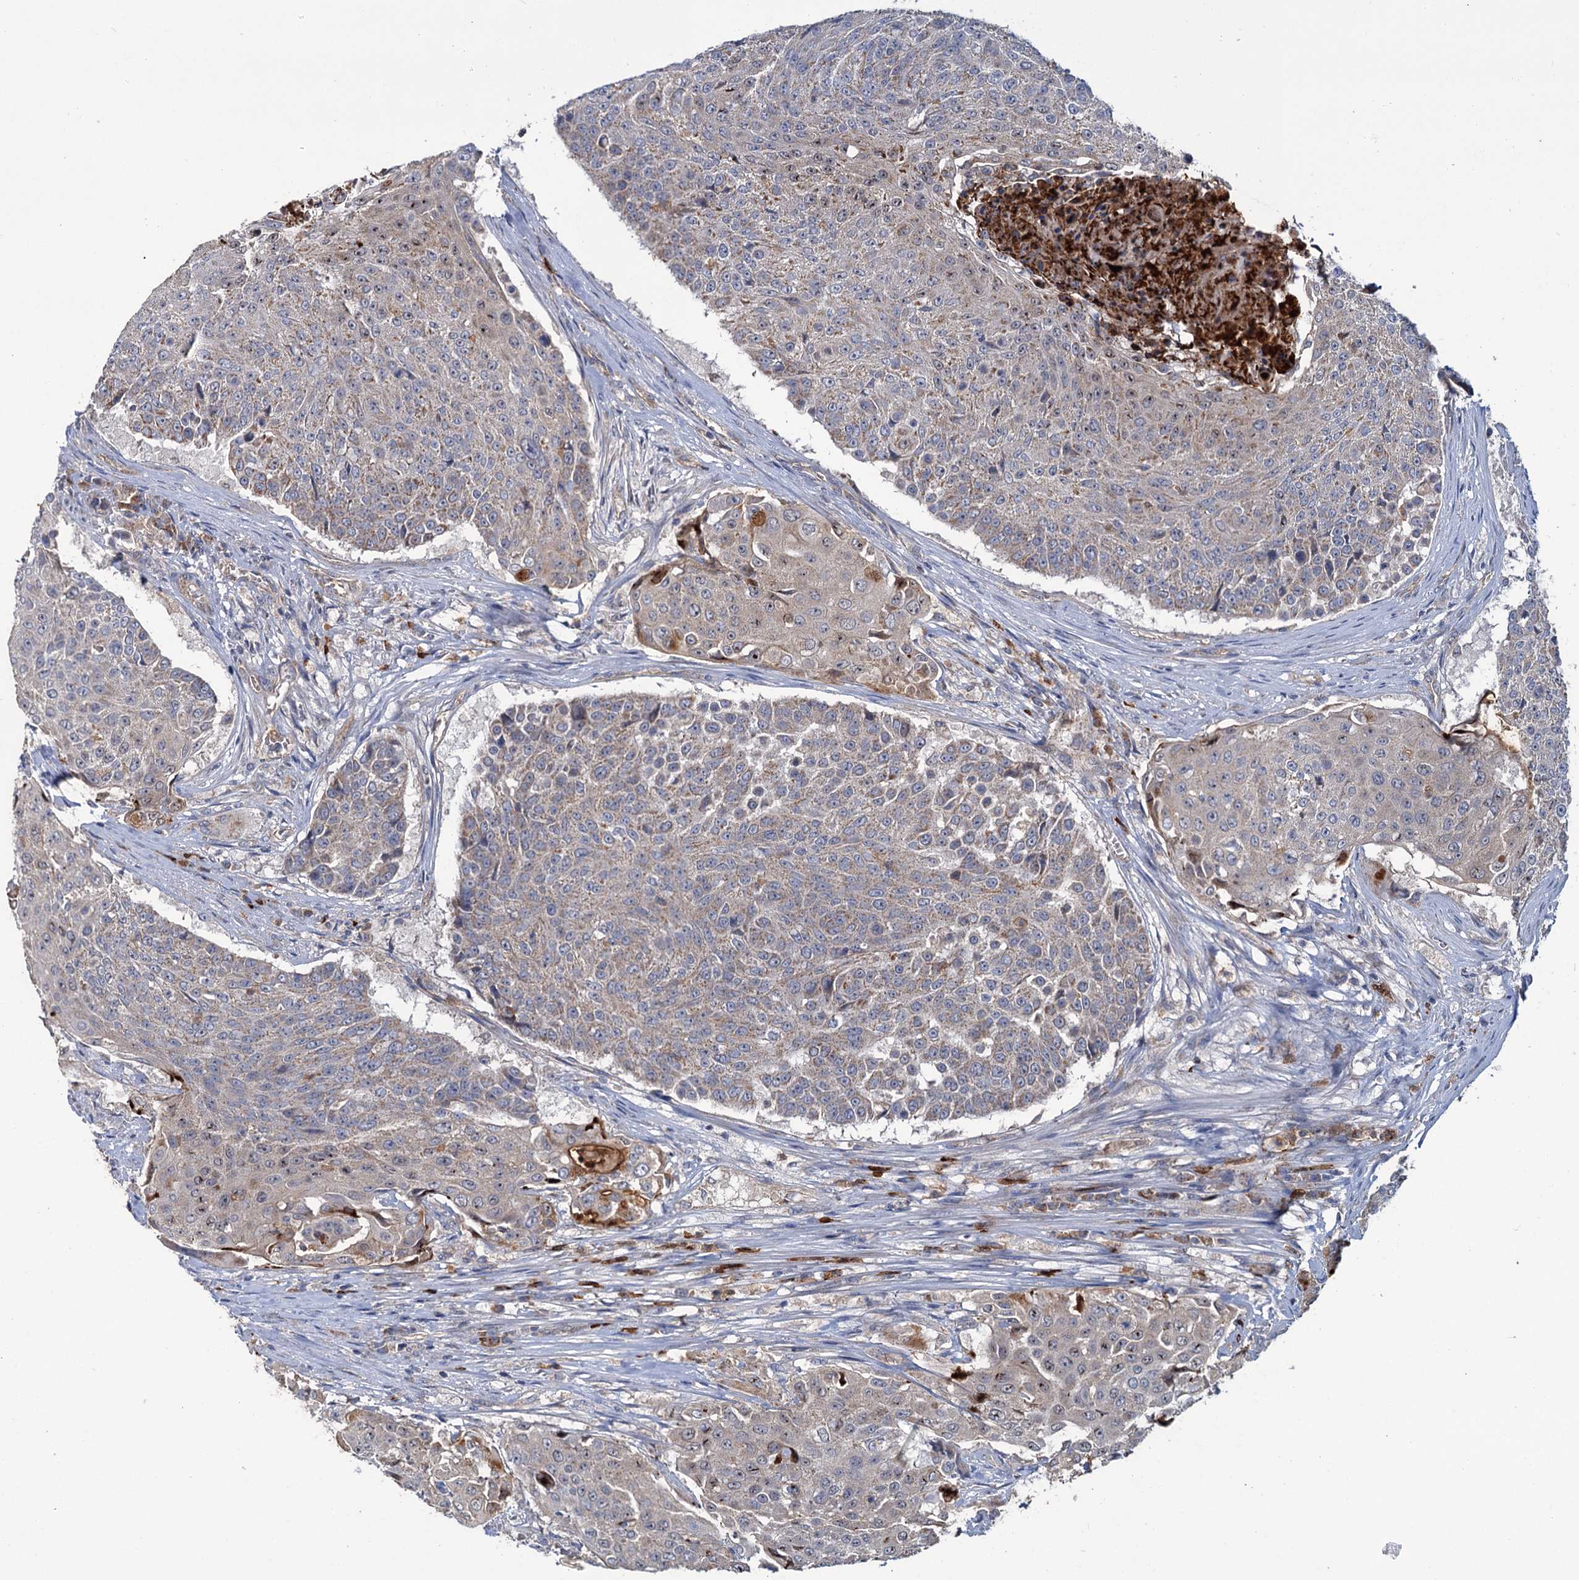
{"staining": {"intensity": "weak", "quantity": "25%-75%", "location": "cytoplasmic/membranous"}, "tissue": "urothelial cancer", "cell_type": "Tumor cells", "image_type": "cancer", "snomed": [{"axis": "morphology", "description": "Urothelial carcinoma, High grade"}, {"axis": "topography", "description": "Urinary bladder"}], "caption": "The histopathology image displays staining of urothelial cancer, revealing weak cytoplasmic/membranous protein staining (brown color) within tumor cells.", "gene": "DYNC2H1", "patient": {"sex": "female", "age": 63}}